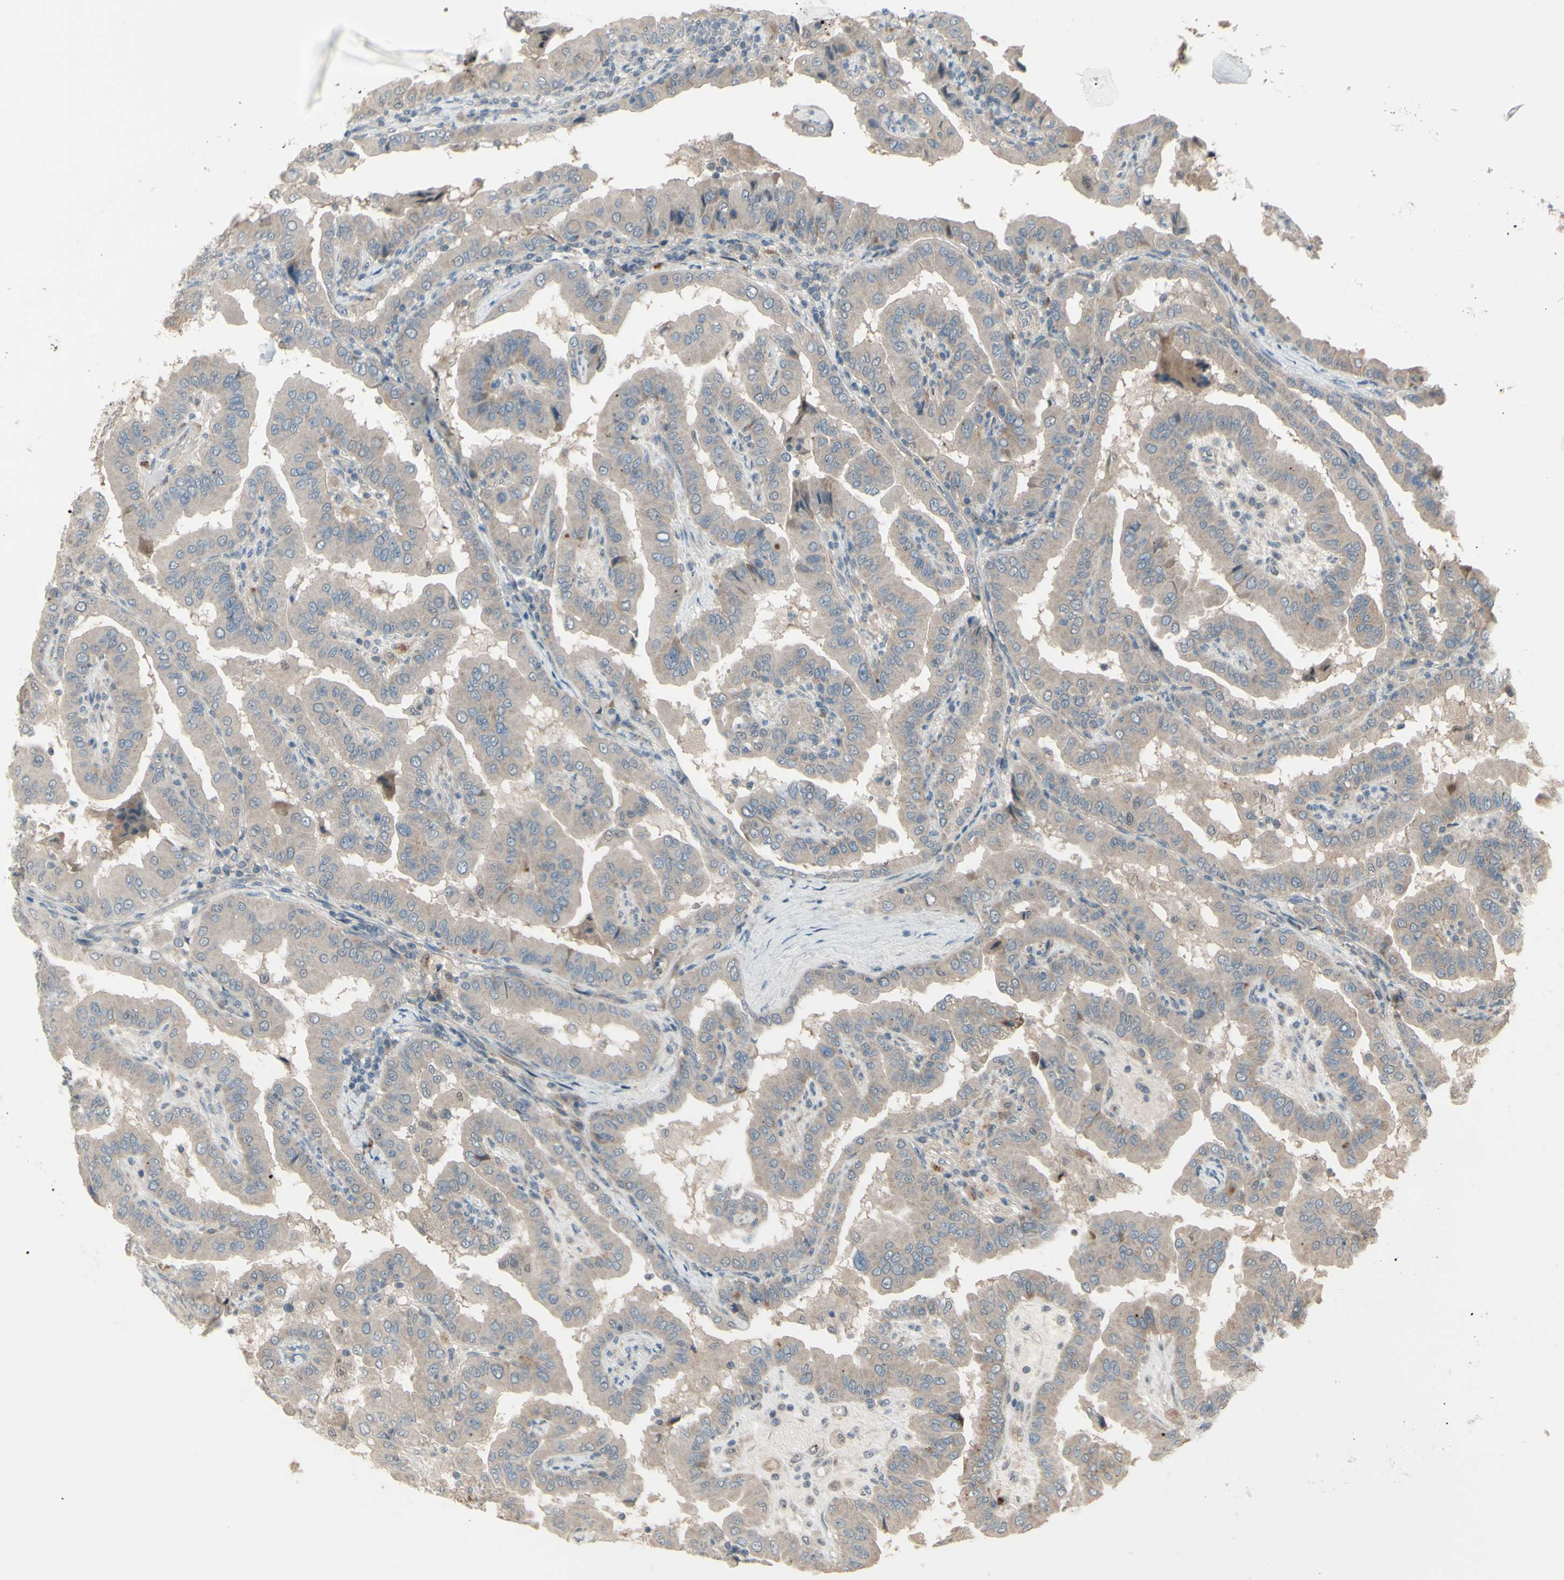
{"staining": {"intensity": "weak", "quantity": ">75%", "location": "cytoplasmic/membranous"}, "tissue": "thyroid cancer", "cell_type": "Tumor cells", "image_type": "cancer", "snomed": [{"axis": "morphology", "description": "Papillary adenocarcinoma, NOS"}, {"axis": "topography", "description": "Thyroid gland"}], "caption": "Thyroid cancer (papillary adenocarcinoma) stained with DAB (3,3'-diaminobenzidine) IHC demonstrates low levels of weak cytoplasmic/membranous positivity in approximately >75% of tumor cells.", "gene": "OSTM1", "patient": {"sex": "male", "age": 33}}